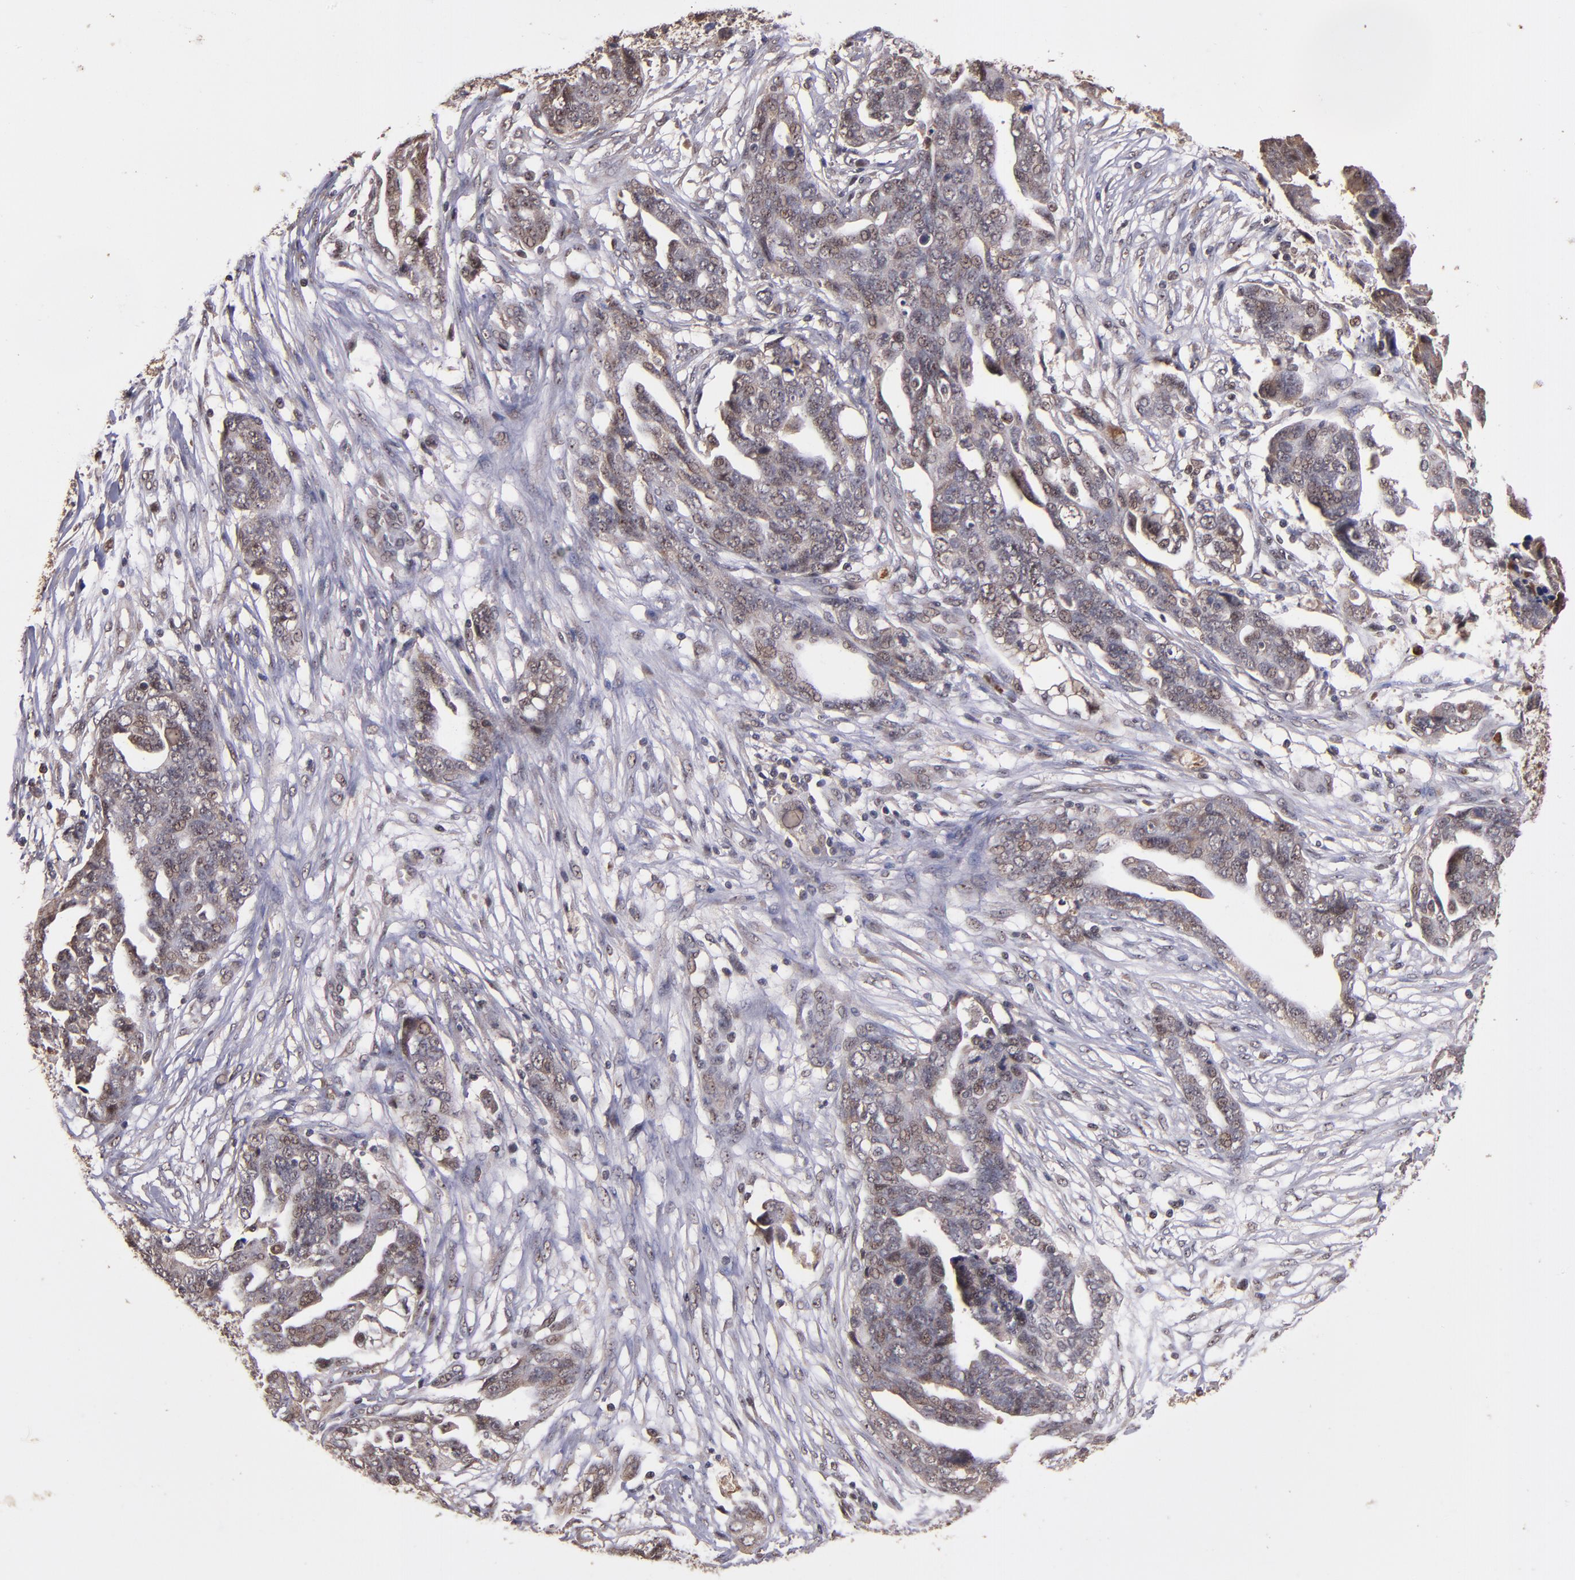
{"staining": {"intensity": "weak", "quantity": ">75%", "location": "cytoplasmic/membranous"}, "tissue": "ovarian cancer", "cell_type": "Tumor cells", "image_type": "cancer", "snomed": [{"axis": "morphology", "description": "Normal tissue, NOS"}, {"axis": "morphology", "description": "Cystadenocarcinoma, serous, NOS"}, {"axis": "topography", "description": "Fallopian tube"}, {"axis": "topography", "description": "Ovary"}], "caption": "High-magnification brightfield microscopy of ovarian serous cystadenocarcinoma stained with DAB (3,3'-diaminobenzidine) (brown) and counterstained with hematoxylin (blue). tumor cells exhibit weak cytoplasmic/membranous positivity is identified in about>75% of cells.", "gene": "RIOK3", "patient": {"sex": "female", "age": 56}}